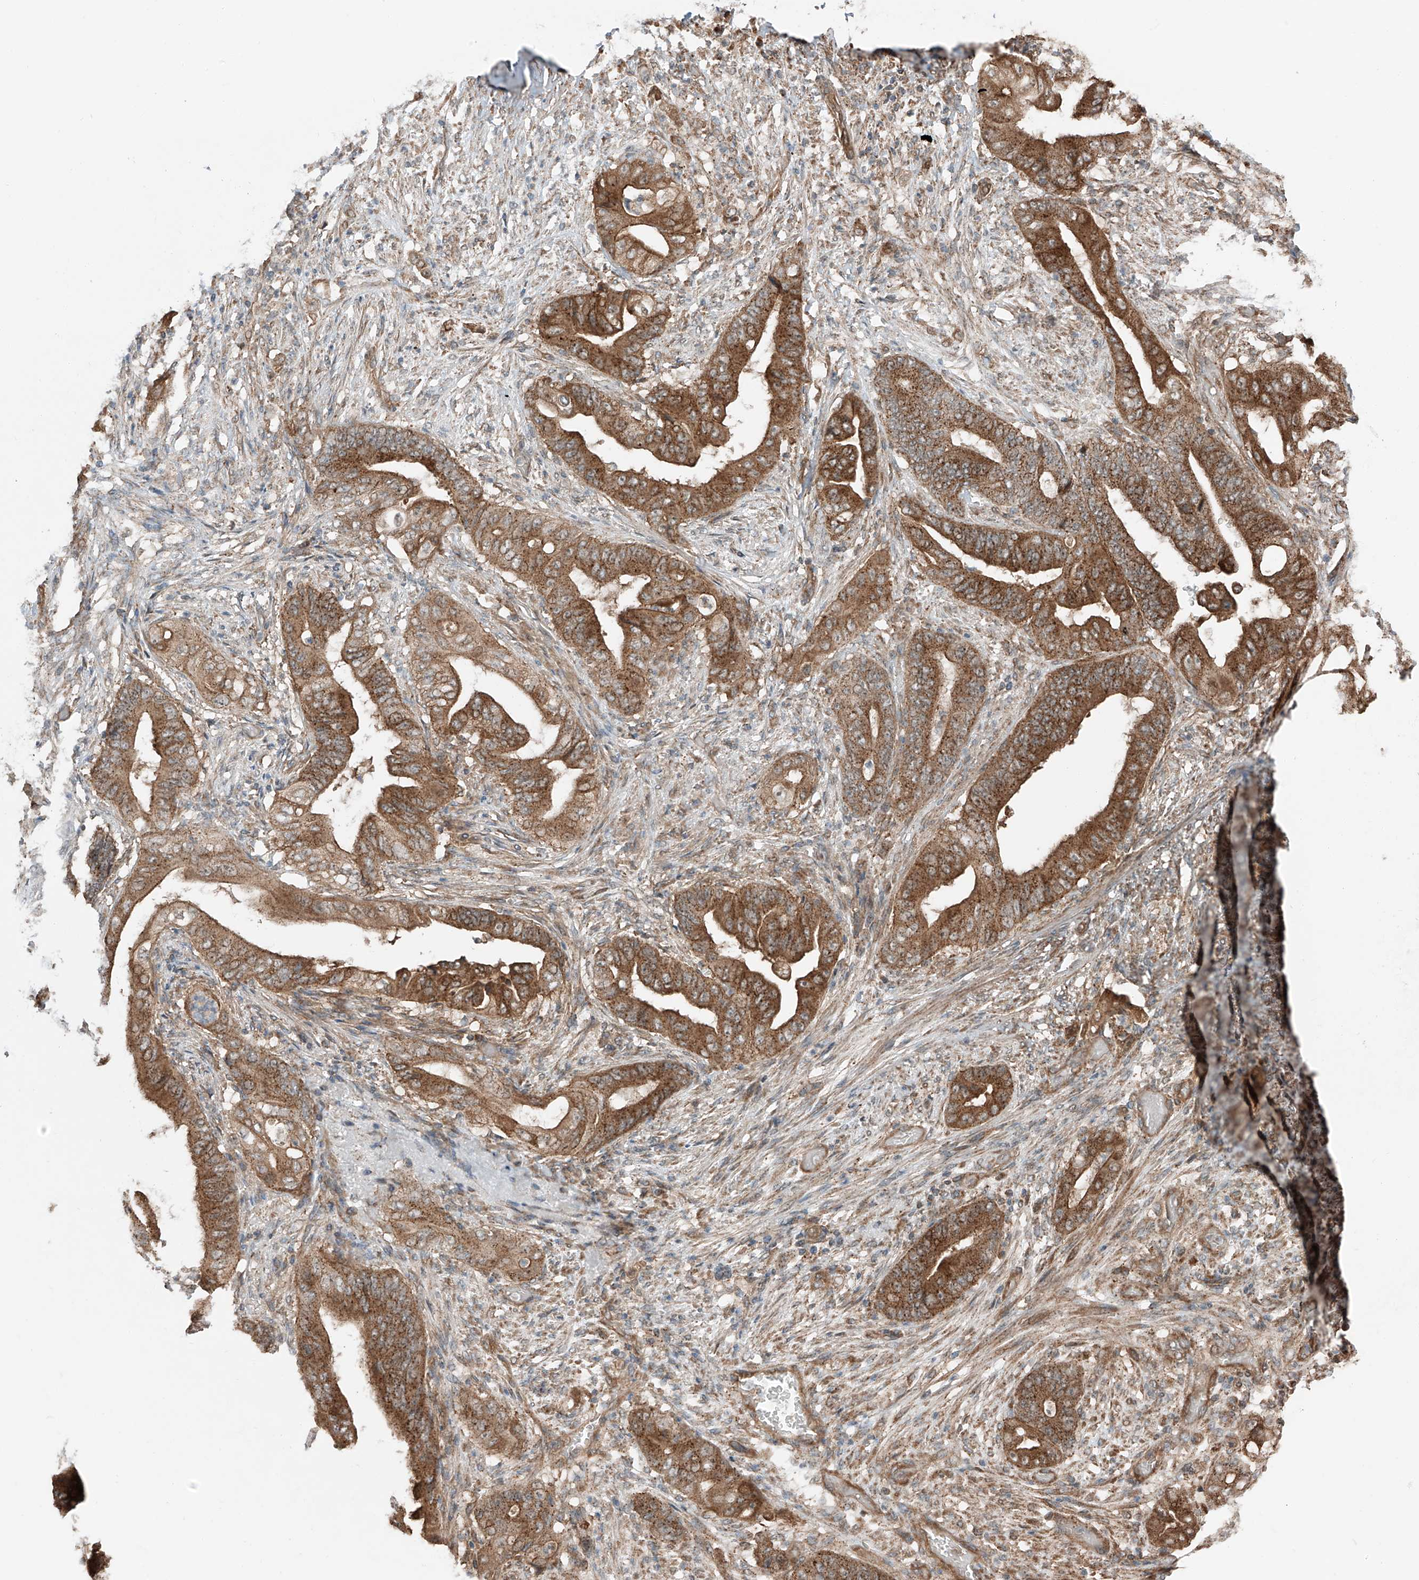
{"staining": {"intensity": "strong", "quantity": ">75%", "location": "cytoplasmic/membranous"}, "tissue": "stomach cancer", "cell_type": "Tumor cells", "image_type": "cancer", "snomed": [{"axis": "morphology", "description": "Adenocarcinoma, NOS"}, {"axis": "topography", "description": "Stomach"}], "caption": "About >75% of tumor cells in stomach adenocarcinoma exhibit strong cytoplasmic/membranous protein expression as visualized by brown immunohistochemical staining.", "gene": "CEP162", "patient": {"sex": "female", "age": 73}}